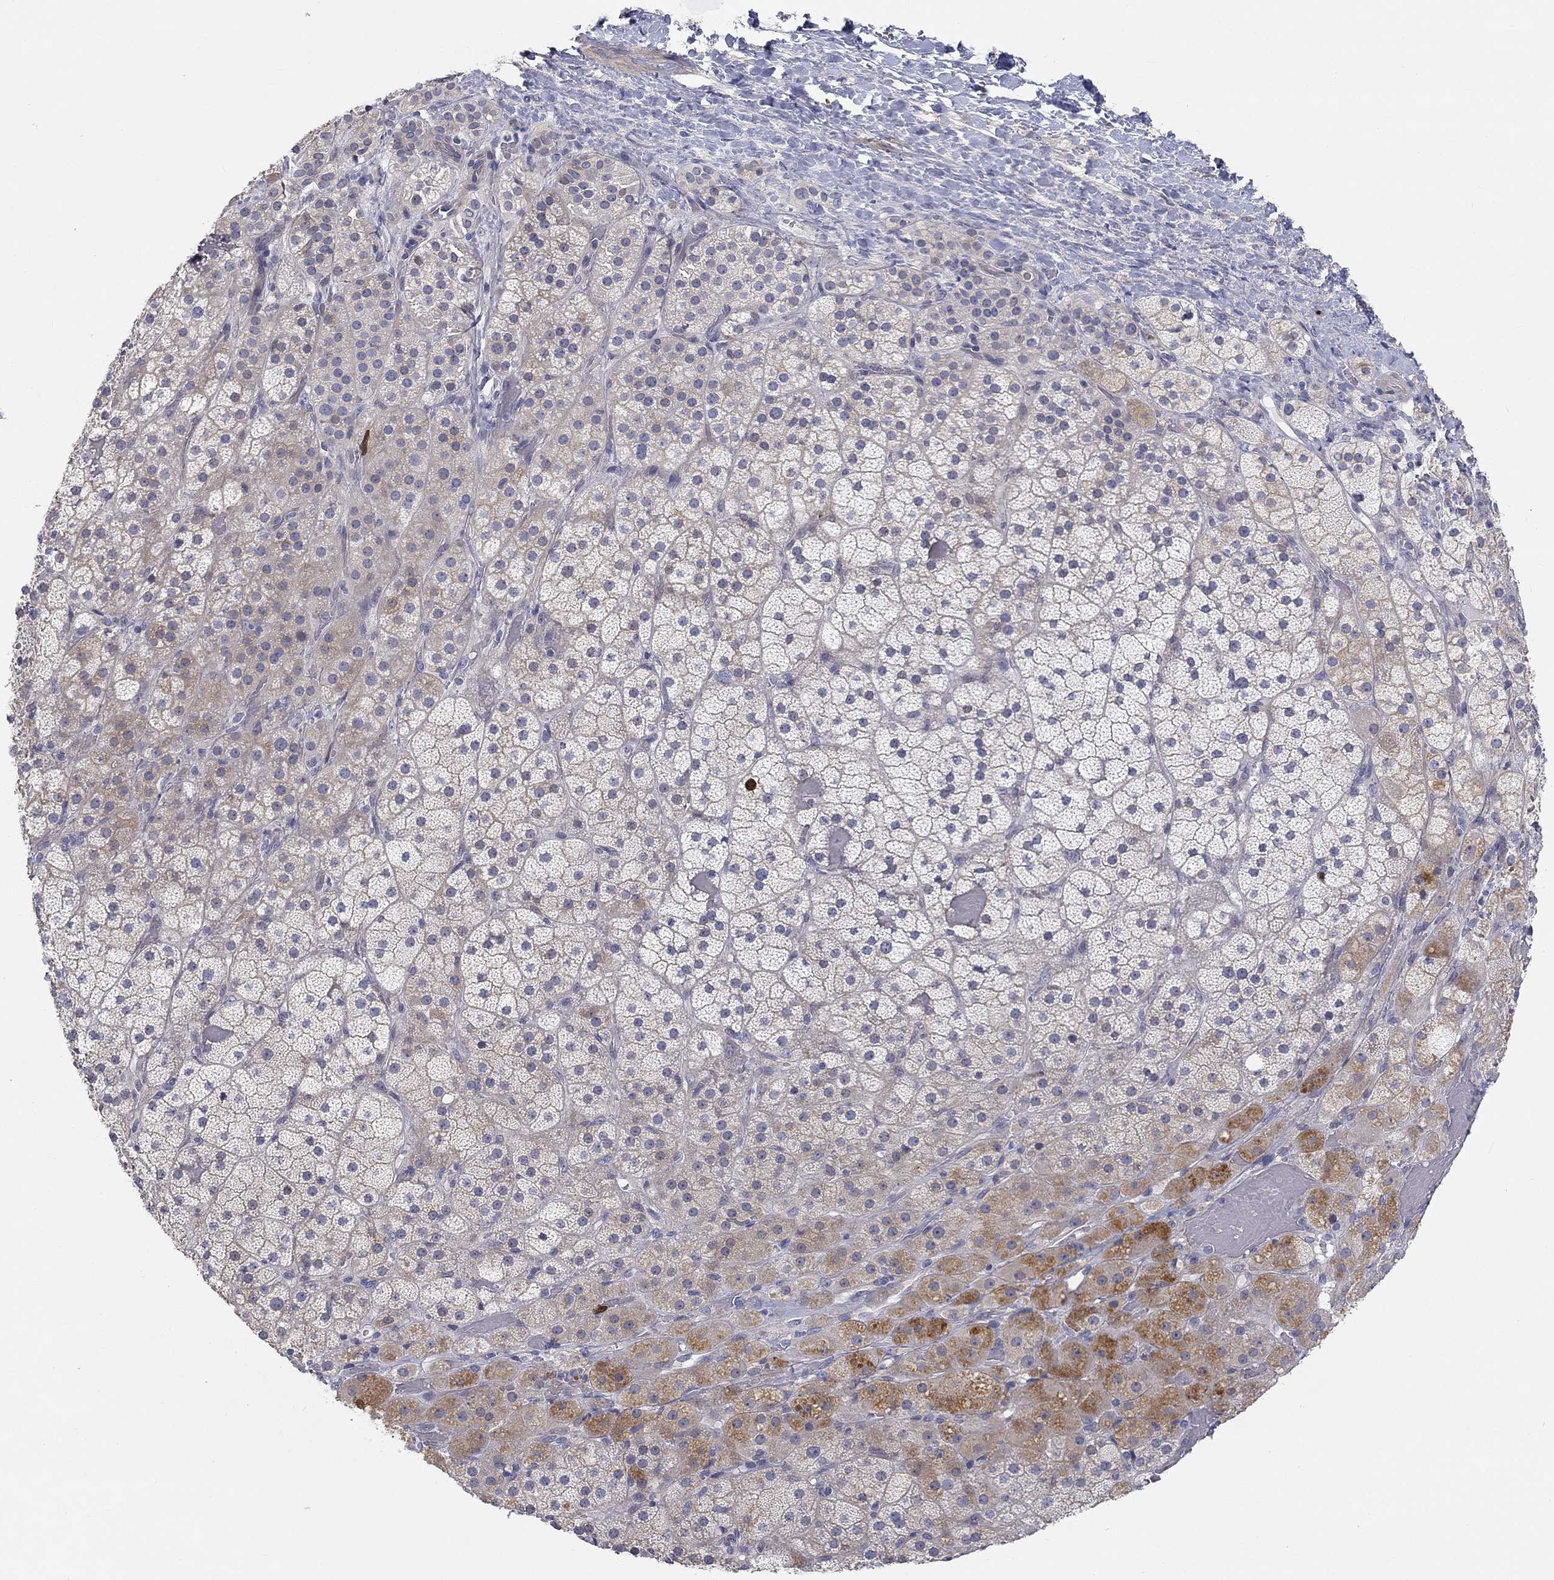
{"staining": {"intensity": "moderate", "quantity": "<25%", "location": "cytoplasmic/membranous"}, "tissue": "adrenal gland", "cell_type": "Glandular cells", "image_type": "normal", "snomed": [{"axis": "morphology", "description": "Normal tissue, NOS"}, {"axis": "topography", "description": "Adrenal gland"}], "caption": "The immunohistochemical stain labels moderate cytoplasmic/membranous expression in glandular cells of normal adrenal gland.", "gene": "PRC1", "patient": {"sex": "male", "age": 57}}